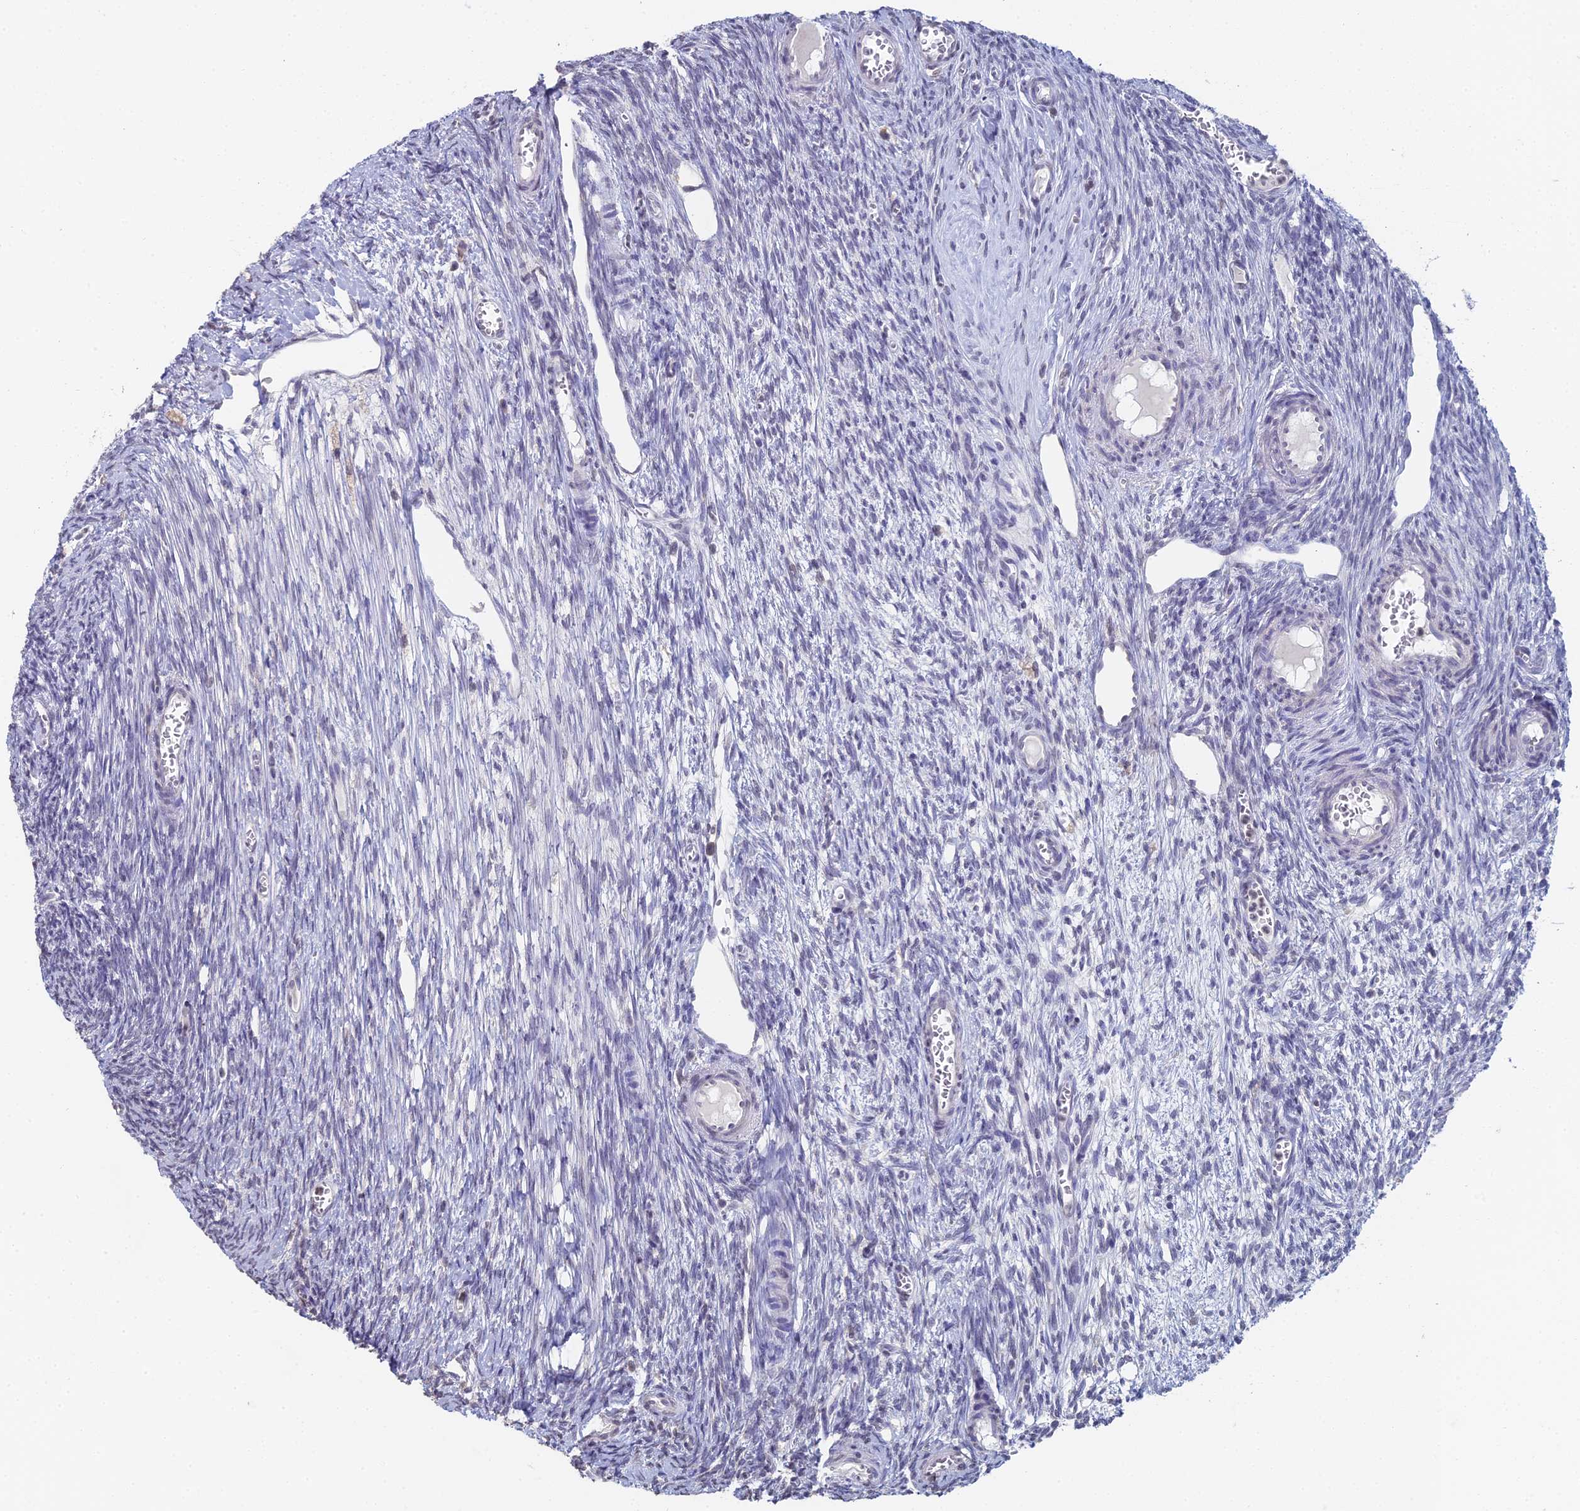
{"staining": {"intensity": "negative", "quantity": "none", "location": "none"}, "tissue": "ovary", "cell_type": "Follicle cells", "image_type": "normal", "snomed": [{"axis": "morphology", "description": "Normal tissue, NOS"}, {"axis": "topography", "description": "Ovary"}], "caption": "DAB immunohistochemical staining of benign human ovary shows no significant positivity in follicle cells. The staining was performed using DAB (3,3'-diaminobenzidine) to visualize the protein expression in brown, while the nuclei were stained in blue with hematoxylin (Magnification: 20x).", "gene": "PRR22", "patient": {"sex": "female", "age": 44}}